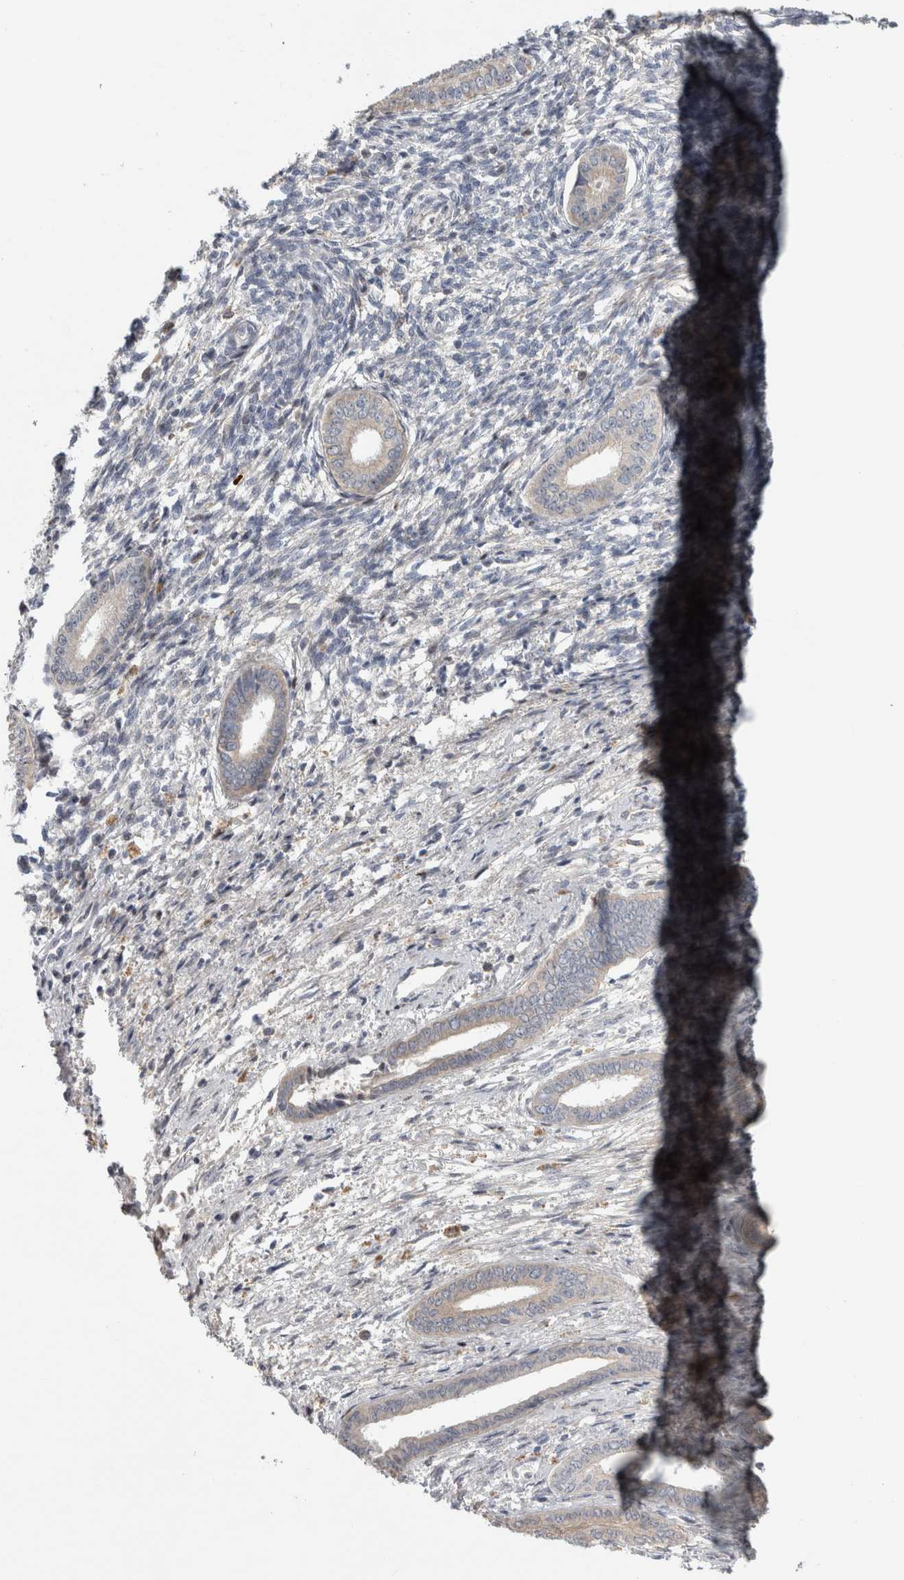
{"staining": {"intensity": "weak", "quantity": "<25%", "location": "cytoplasmic/membranous"}, "tissue": "endometrium", "cell_type": "Cells in endometrial stroma", "image_type": "normal", "snomed": [{"axis": "morphology", "description": "Normal tissue, NOS"}, {"axis": "topography", "description": "Endometrium"}], "caption": "An IHC histopathology image of benign endometrium is shown. There is no staining in cells in endometrial stroma of endometrium. (DAB immunohistochemistry with hematoxylin counter stain).", "gene": "RBM48", "patient": {"sex": "female", "age": 56}}